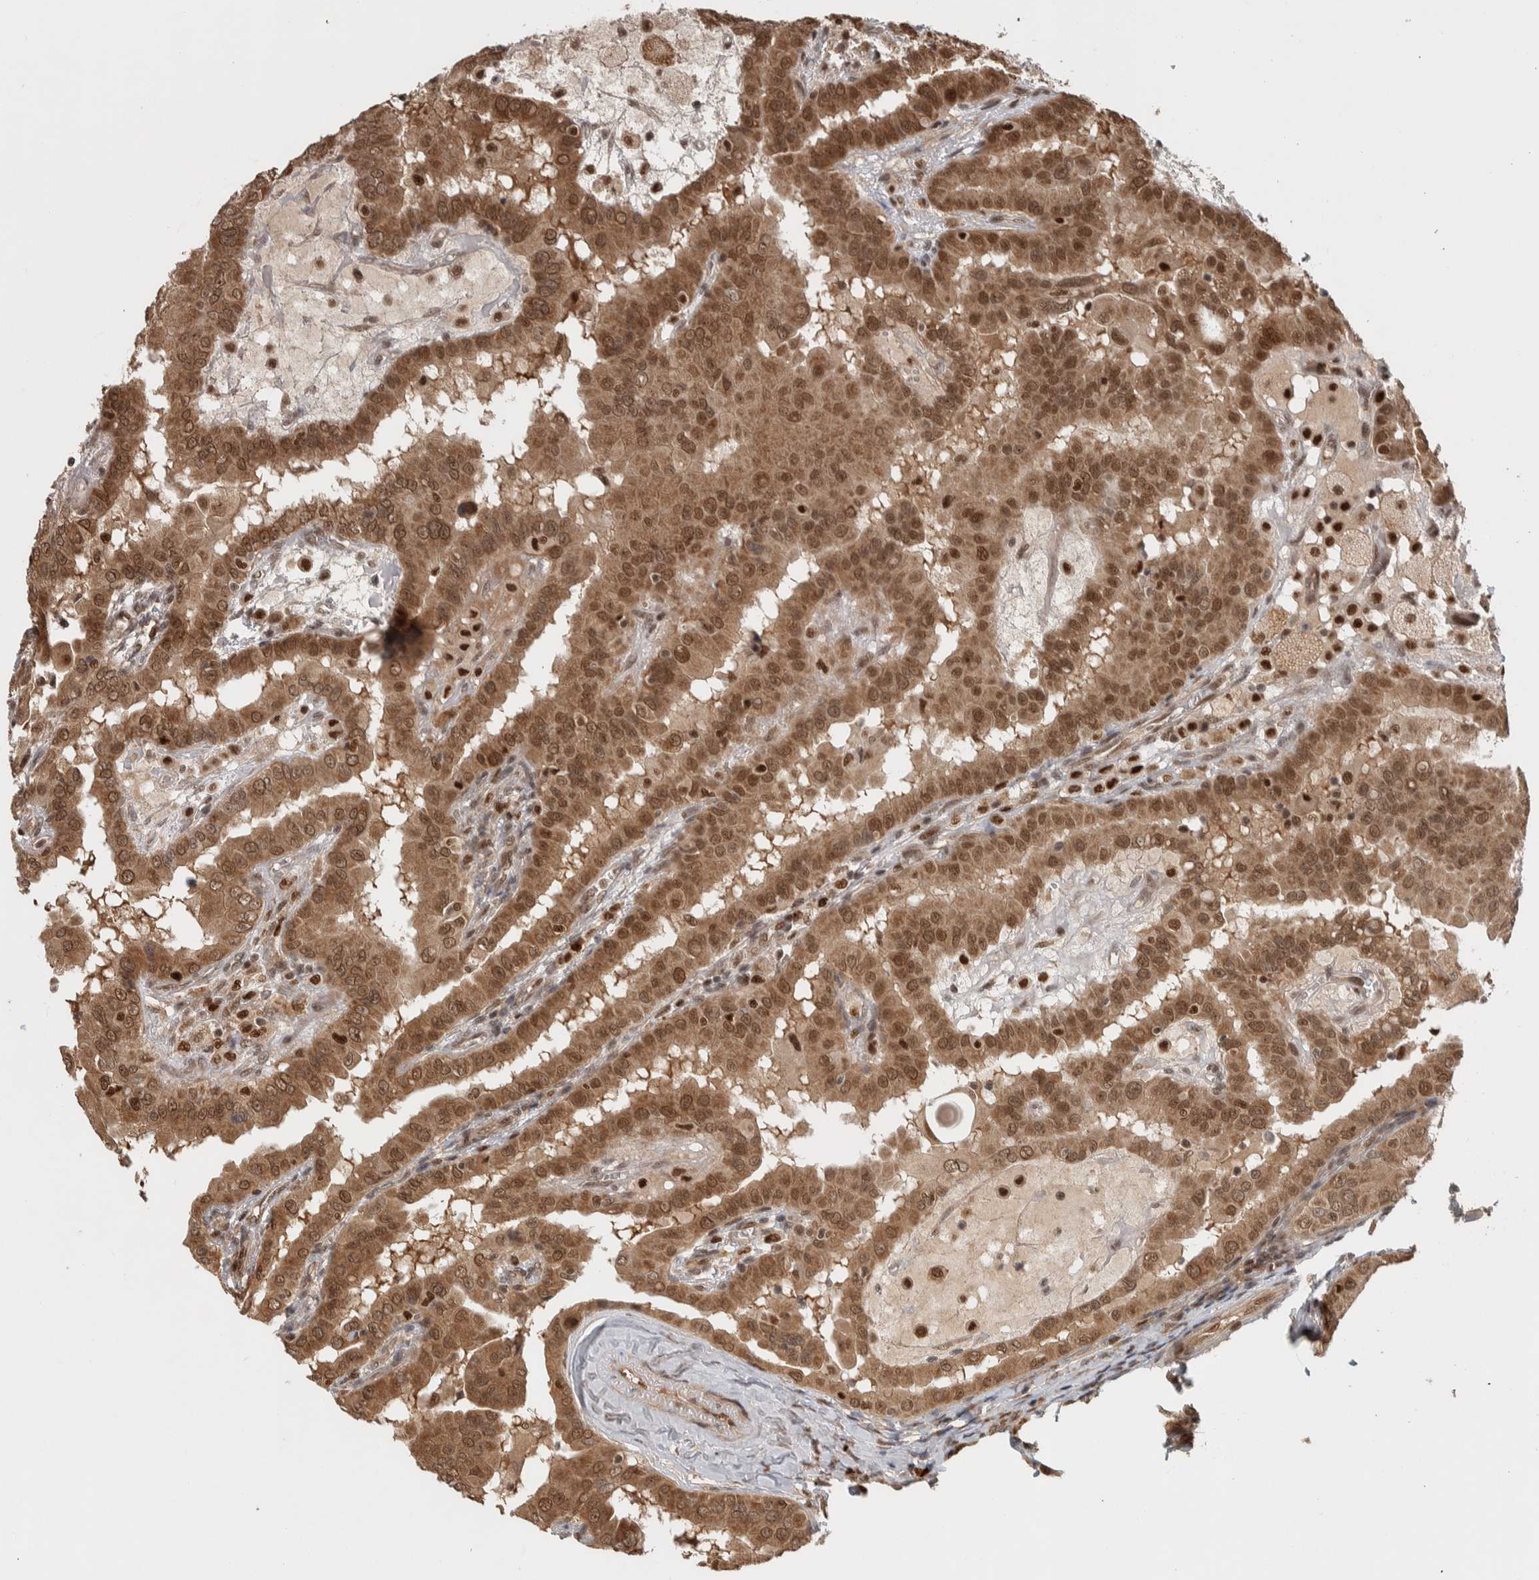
{"staining": {"intensity": "moderate", "quantity": ">75%", "location": "cytoplasmic/membranous,nuclear"}, "tissue": "thyroid cancer", "cell_type": "Tumor cells", "image_type": "cancer", "snomed": [{"axis": "morphology", "description": "Papillary adenocarcinoma, NOS"}, {"axis": "topography", "description": "Thyroid gland"}], "caption": "A high-resolution histopathology image shows immunohistochemistry staining of papillary adenocarcinoma (thyroid), which reveals moderate cytoplasmic/membranous and nuclear positivity in about >75% of tumor cells.", "gene": "RPS6KA4", "patient": {"sex": "male", "age": 33}}